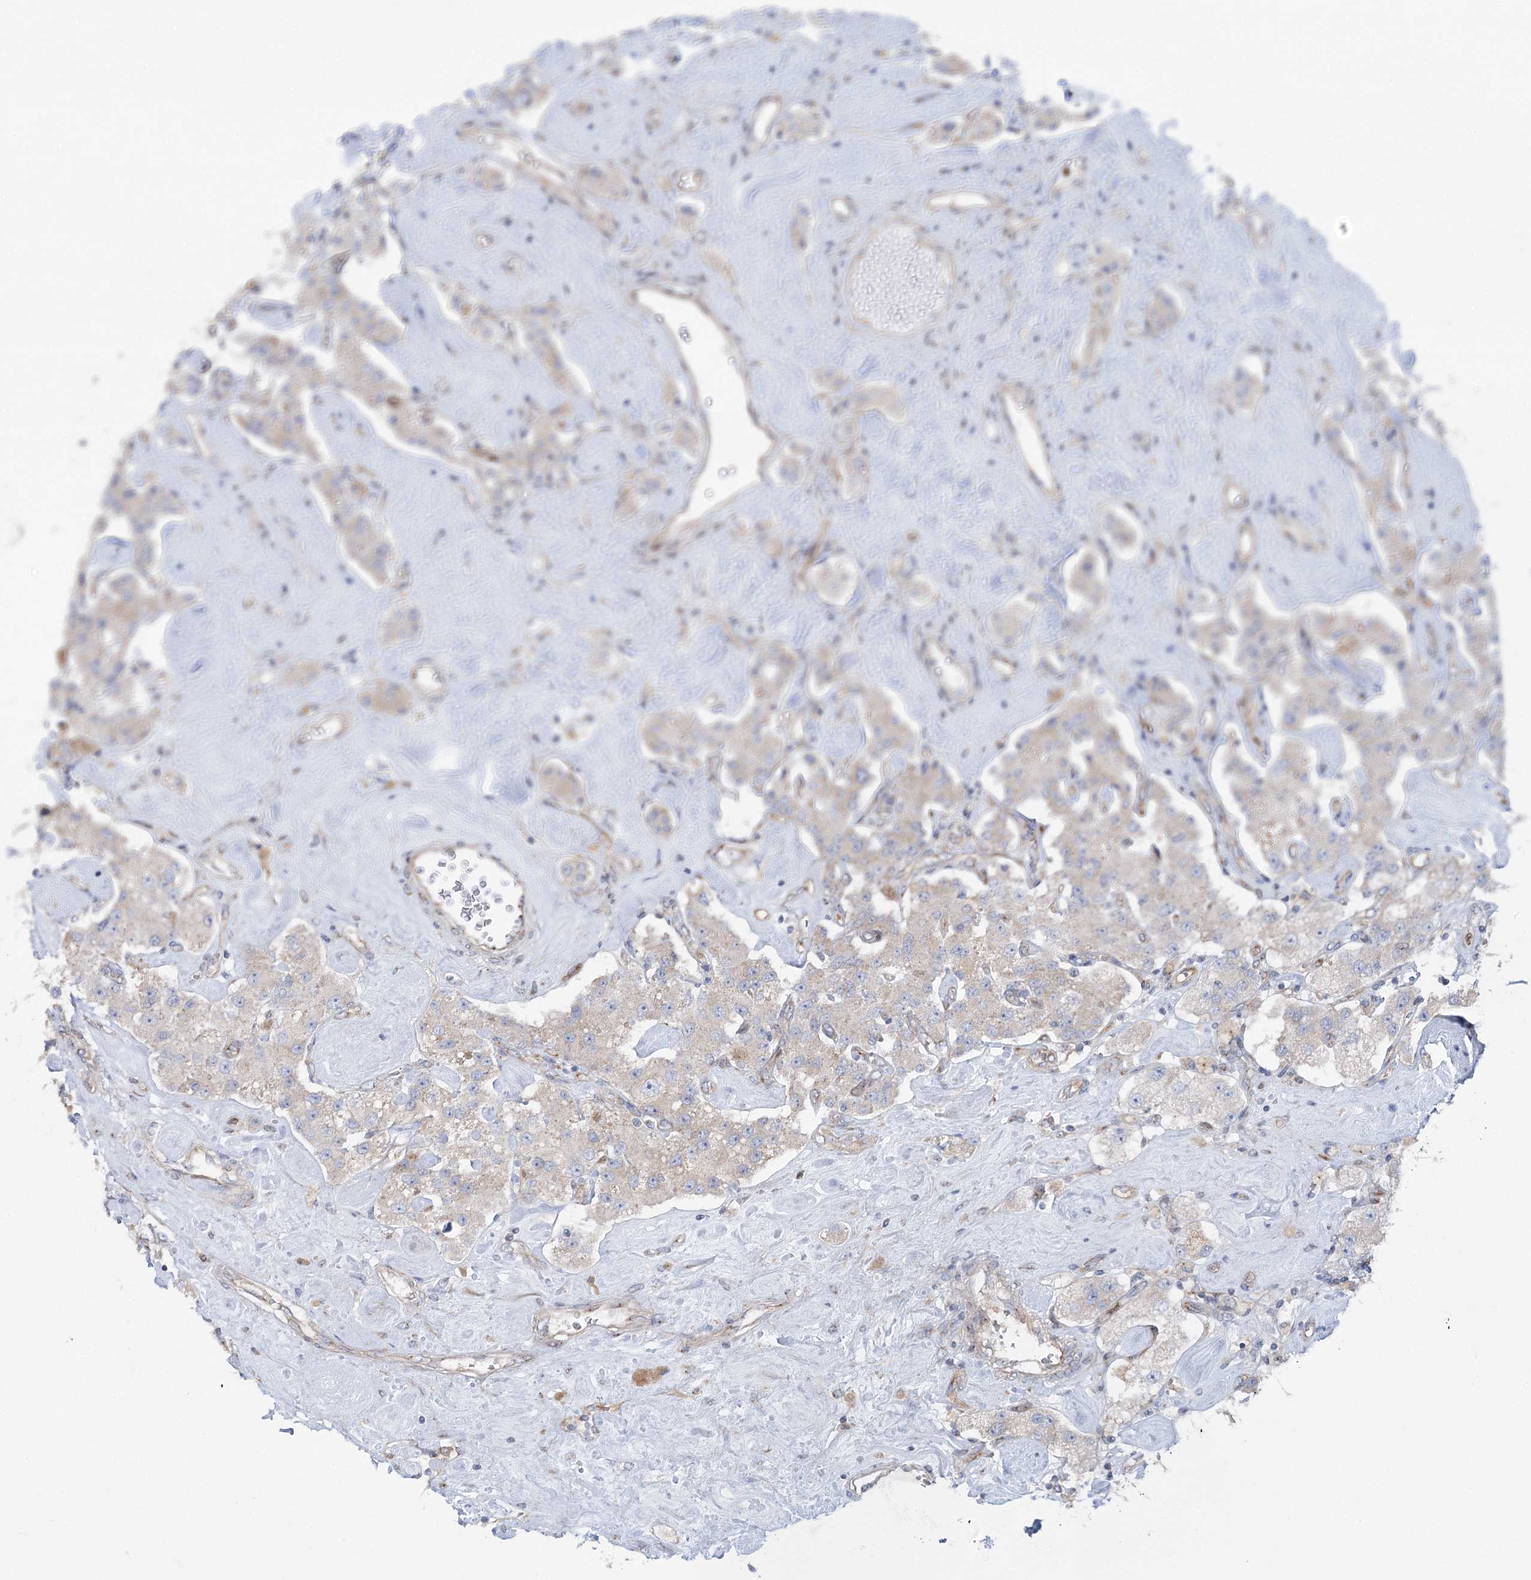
{"staining": {"intensity": "weak", "quantity": "<25%", "location": "cytoplasmic/membranous"}, "tissue": "carcinoid", "cell_type": "Tumor cells", "image_type": "cancer", "snomed": [{"axis": "morphology", "description": "Carcinoid, malignant, NOS"}, {"axis": "topography", "description": "Pancreas"}], "caption": "DAB (3,3'-diaminobenzidine) immunohistochemical staining of malignant carcinoid demonstrates no significant staining in tumor cells.", "gene": "SCN11A", "patient": {"sex": "male", "age": 41}}